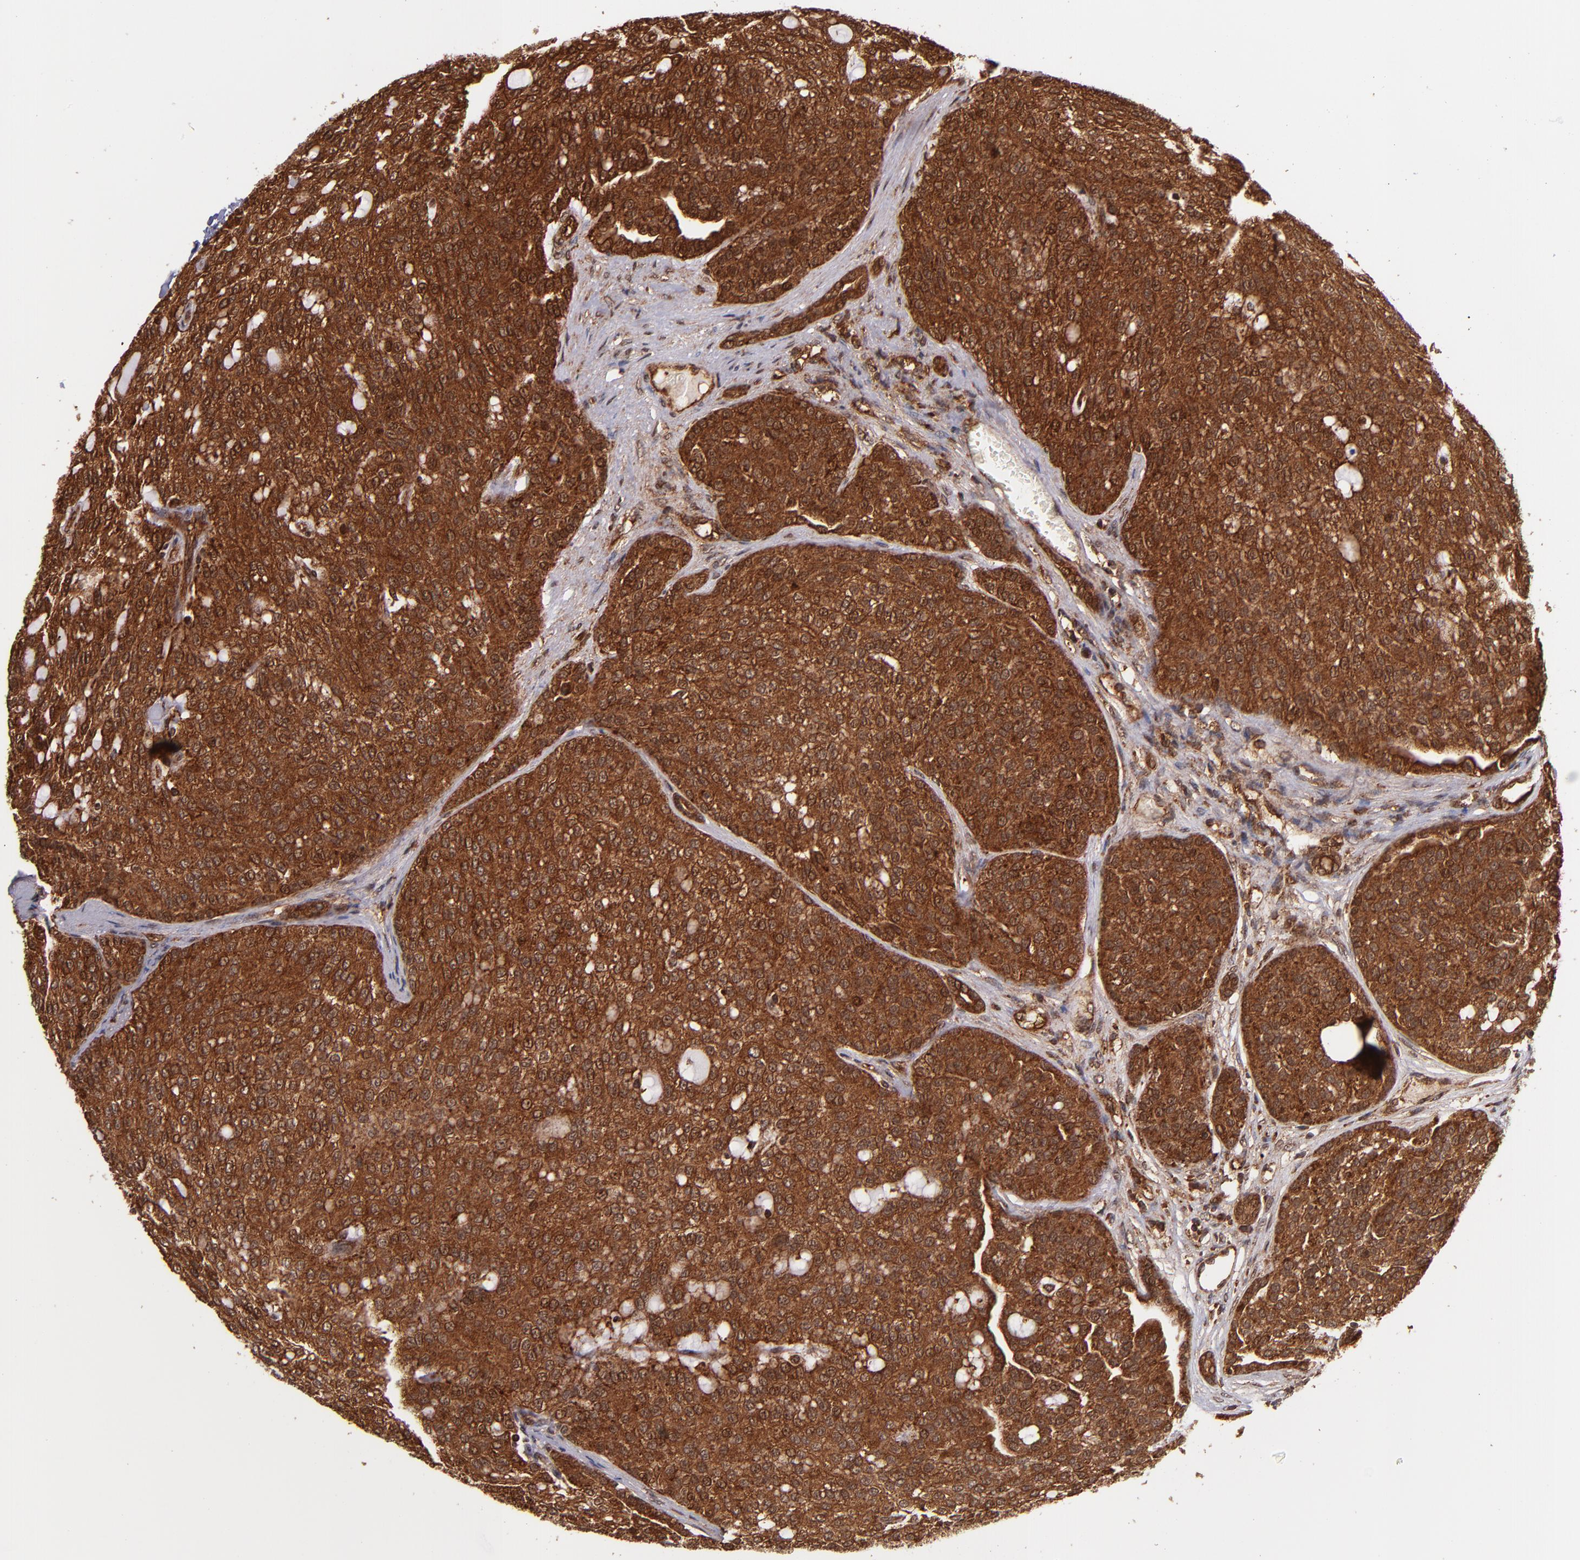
{"staining": {"intensity": "strong", "quantity": ">75%", "location": "cytoplasmic/membranous,nuclear"}, "tissue": "renal cancer", "cell_type": "Tumor cells", "image_type": "cancer", "snomed": [{"axis": "morphology", "description": "Adenocarcinoma, NOS"}, {"axis": "topography", "description": "Kidney"}], "caption": "Adenocarcinoma (renal) stained for a protein (brown) reveals strong cytoplasmic/membranous and nuclear positive staining in approximately >75% of tumor cells.", "gene": "STX8", "patient": {"sex": "male", "age": 63}}